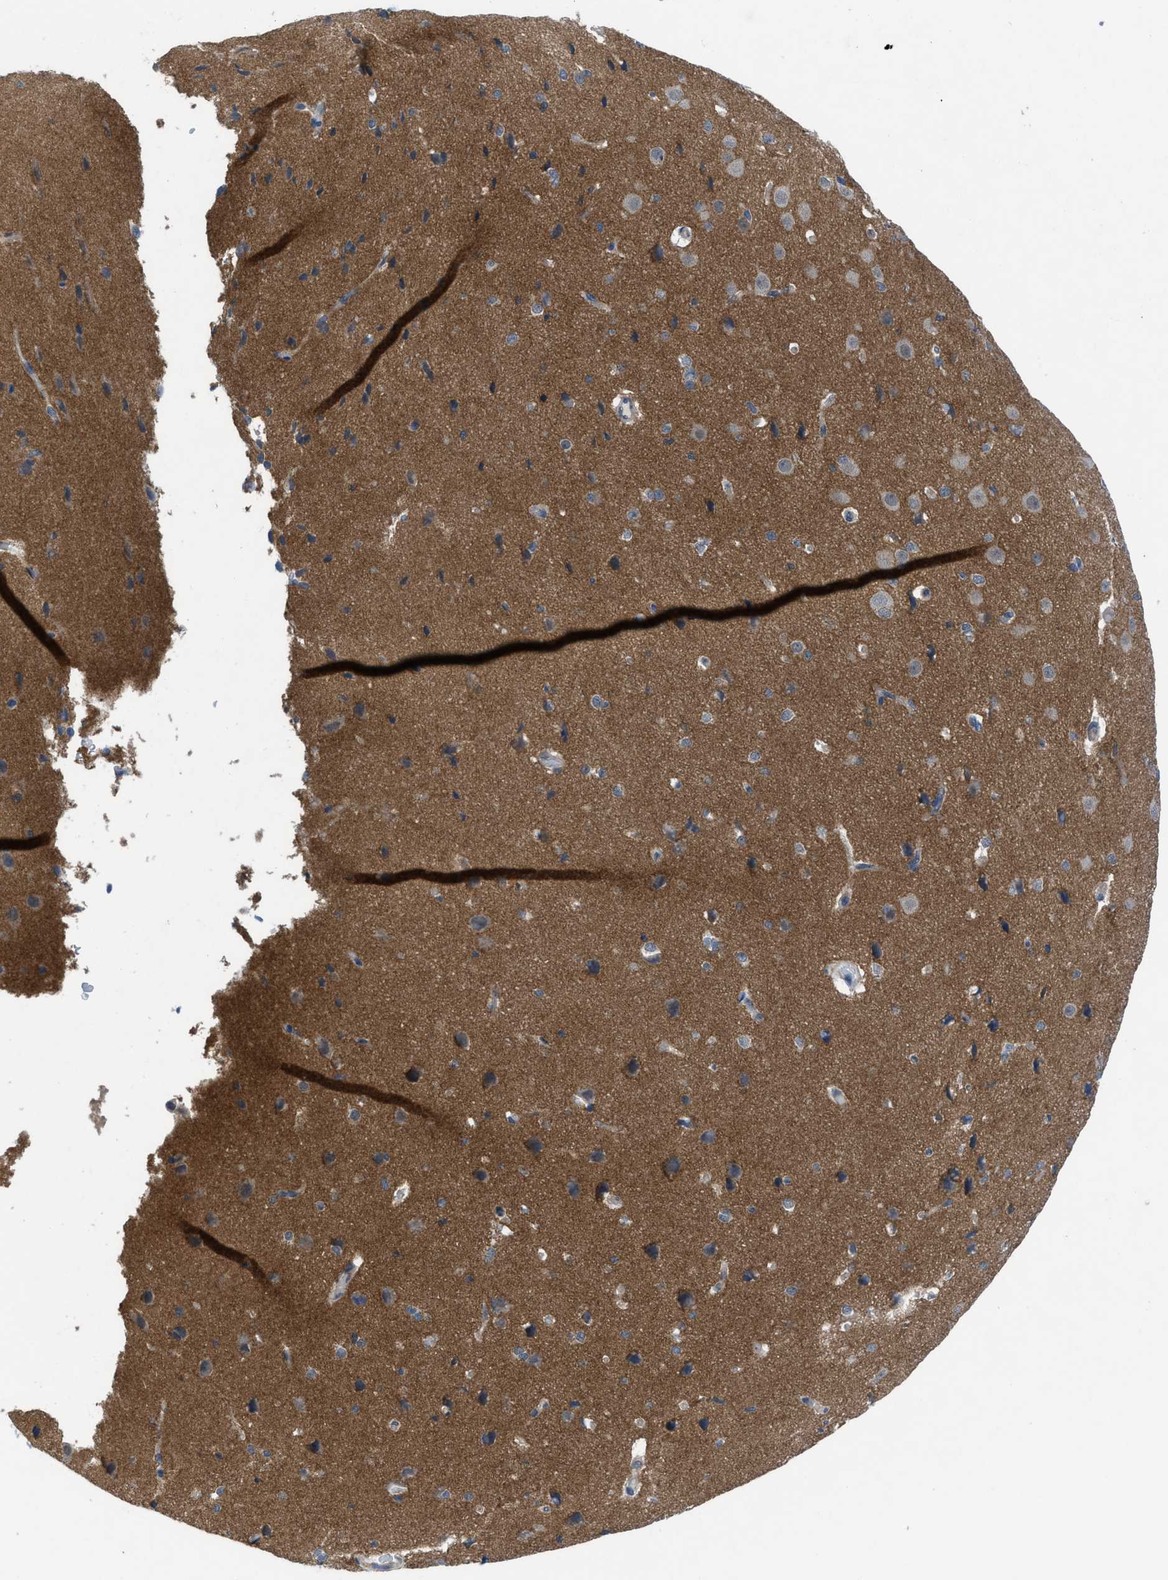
{"staining": {"intensity": "negative", "quantity": "none", "location": "none"}, "tissue": "cerebral cortex", "cell_type": "Endothelial cells", "image_type": "normal", "snomed": [{"axis": "morphology", "description": "Normal tissue, NOS"}, {"axis": "morphology", "description": "Developmental malformation"}, {"axis": "topography", "description": "Cerebral cortex"}], "caption": "This is an IHC photomicrograph of unremarkable cerebral cortex. There is no expression in endothelial cells.", "gene": "PANX1", "patient": {"sex": "female", "age": 30}}